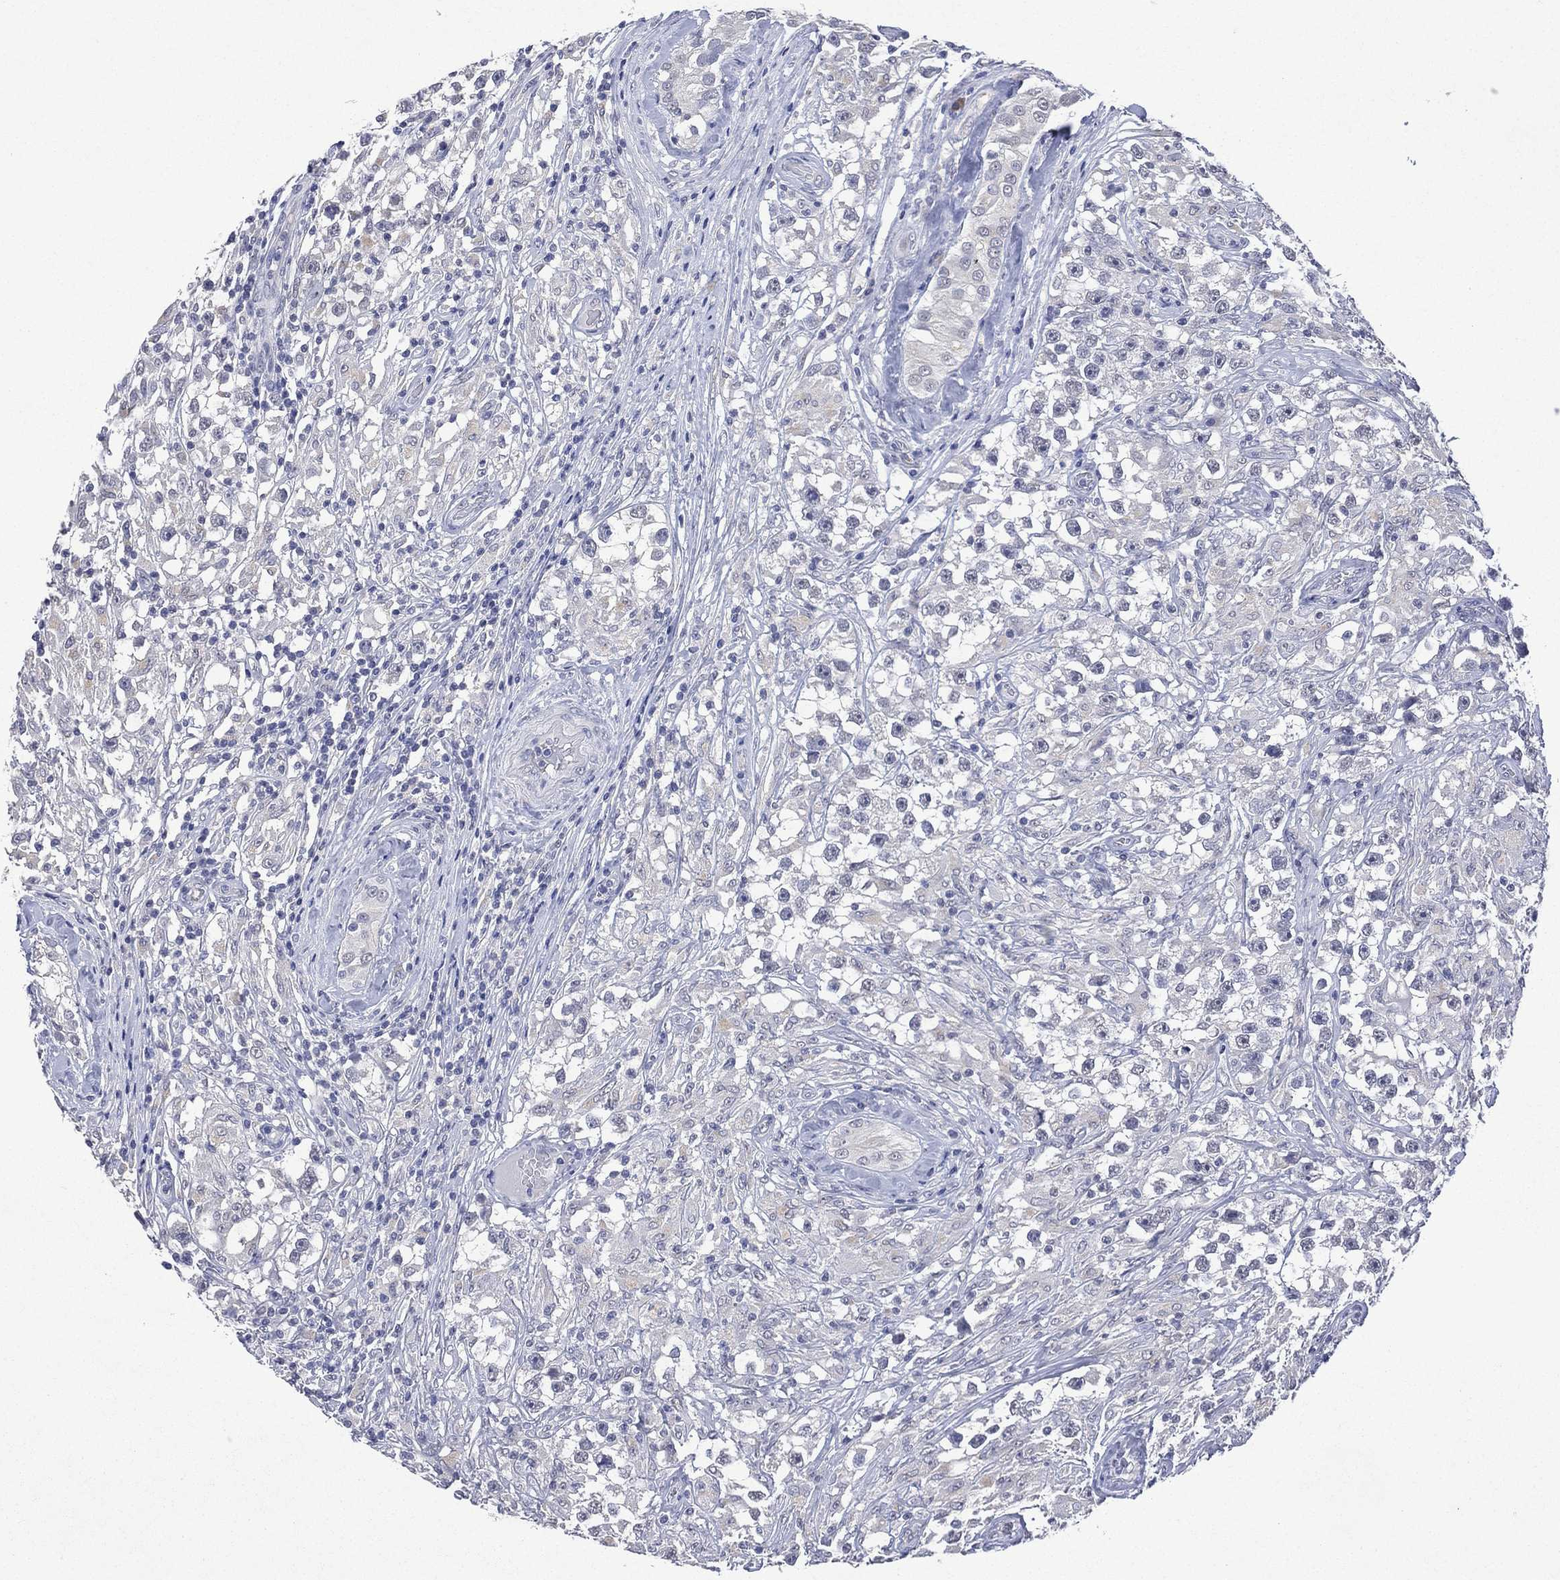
{"staining": {"intensity": "negative", "quantity": "none", "location": "none"}, "tissue": "testis cancer", "cell_type": "Tumor cells", "image_type": "cancer", "snomed": [{"axis": "morphology", "description": "Seminoma, NOS"}, {"axis": "topography", "description": "Testis"}], "caption": "Human testis seminoma stained for a protein using IHC reveals no expression in tumor cells.", "gene": "ASB10", "patient": {"sex": "male", "age": 46}}